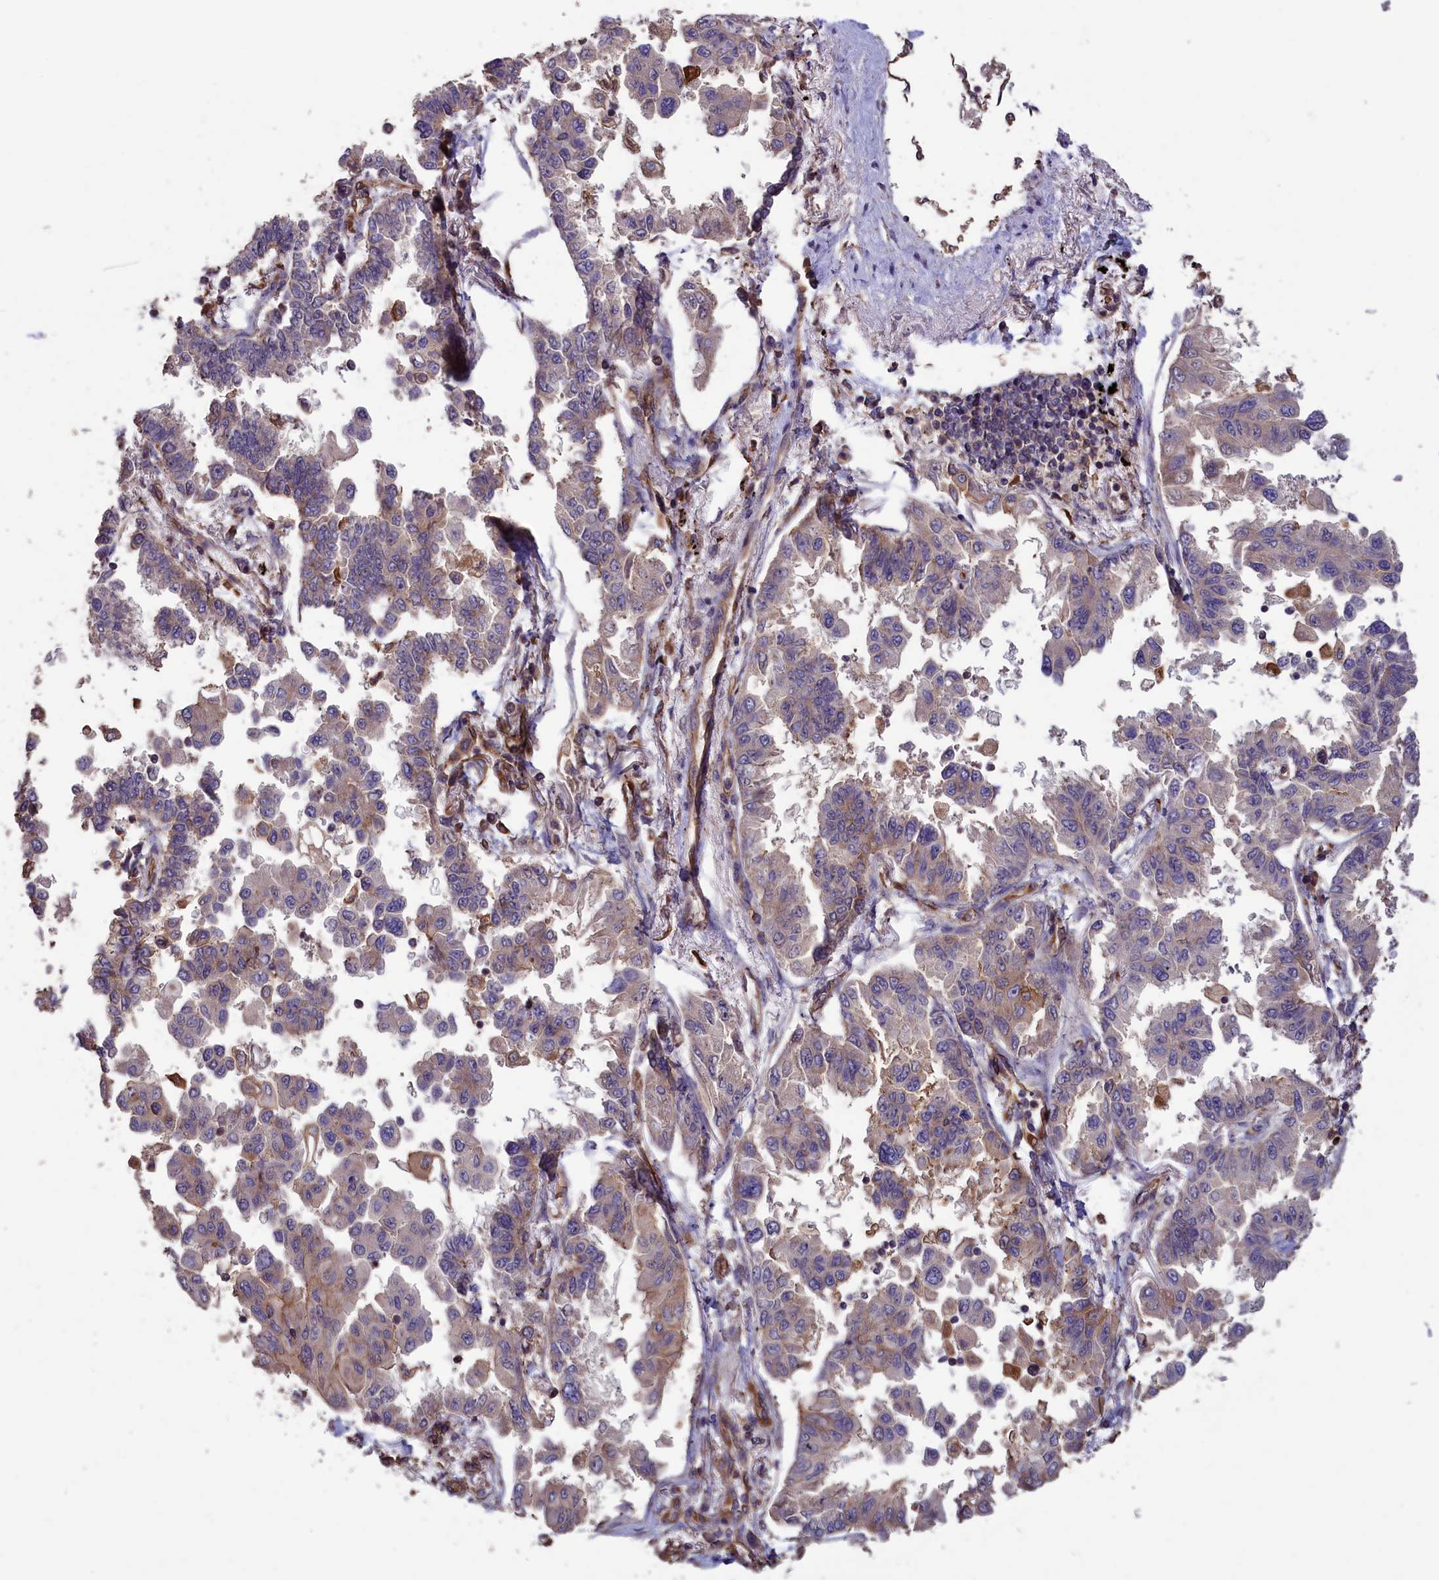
{"staining": {"intensity": "moderate", "quantity": "25%-75%", "location": "cytoplasmic/membranous"}, "tissue": "lung cancer", "cell_type": "Tumor cells", "image_type": "cancer", "snomed": [{"axis": "morphology", "description": "Adenocarcinoma, NOS"}, {"axis": "topography", "description": "Lung"}], "caption": "Tumor cells reveal medium levels of moderate cytoplasmic/membranous positivity in approximately 25%-75% of cells in human lung adenocarcinoma. (DAB IHC with brightfield microscopy, high magnification).", "gene": "DAPK3", "patient": {"sex": "female", "age": 67}}